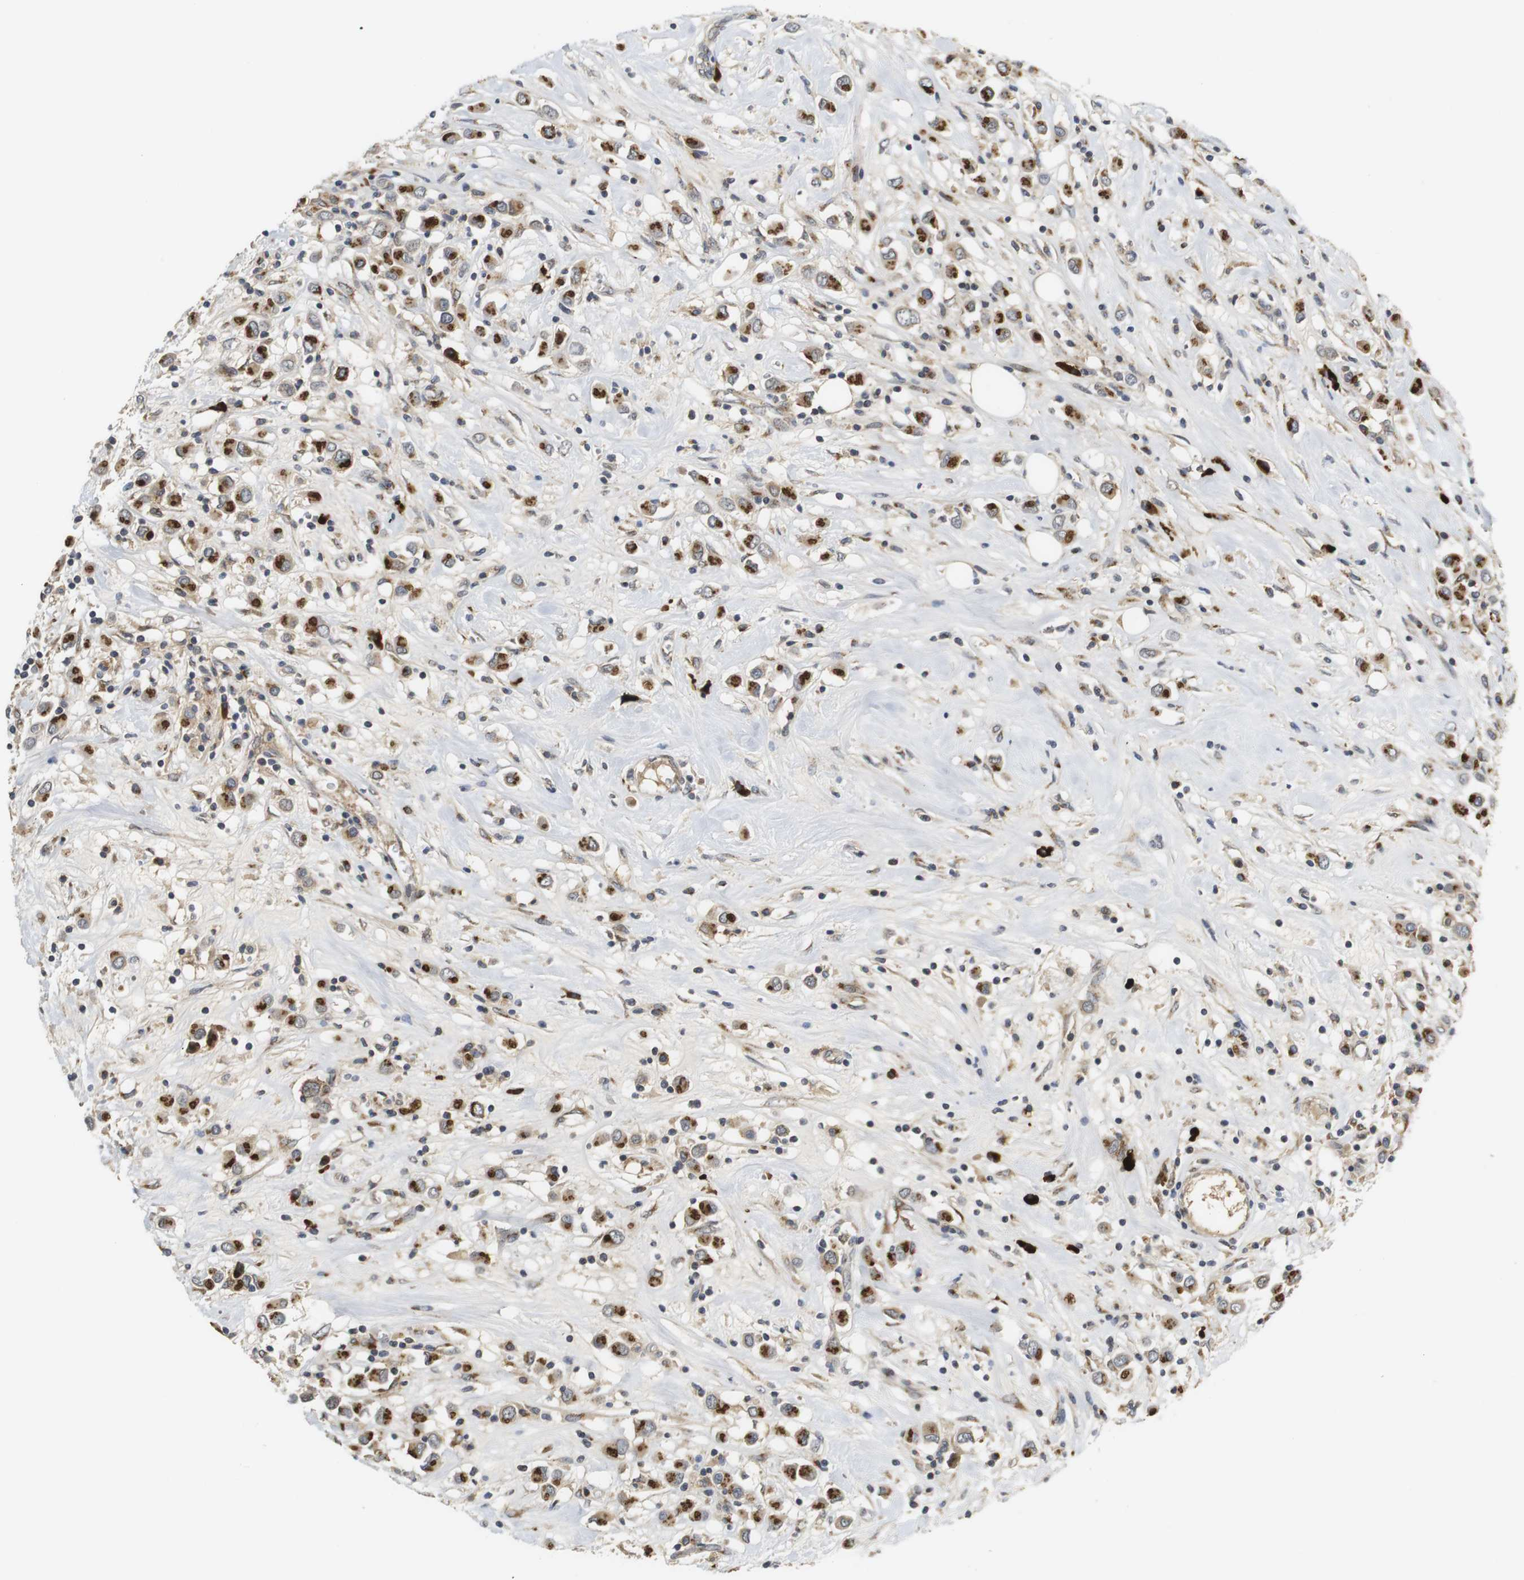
{"staining": {"intensity": "strong", "quantity": ">75%", "location": "cytoplasmic/membranous"}, "tissue": "breast cancer", "cell_type": "Tumor cells", "image_type": "cancer", "snomed": [{"axis": "morphology", "description": "Duct carcinoma"}, {"axis": "topography", "description": "Breast"}], "caption": "IHC (DAB (3,3'-diaminobenzidine)) staining of breast cancer reveals strong cytoplasmic/membranous protein expression in about >75% of tumor cells.", "gene": "ZFPL1", "patient": {"sex": "female", "age": 61}}